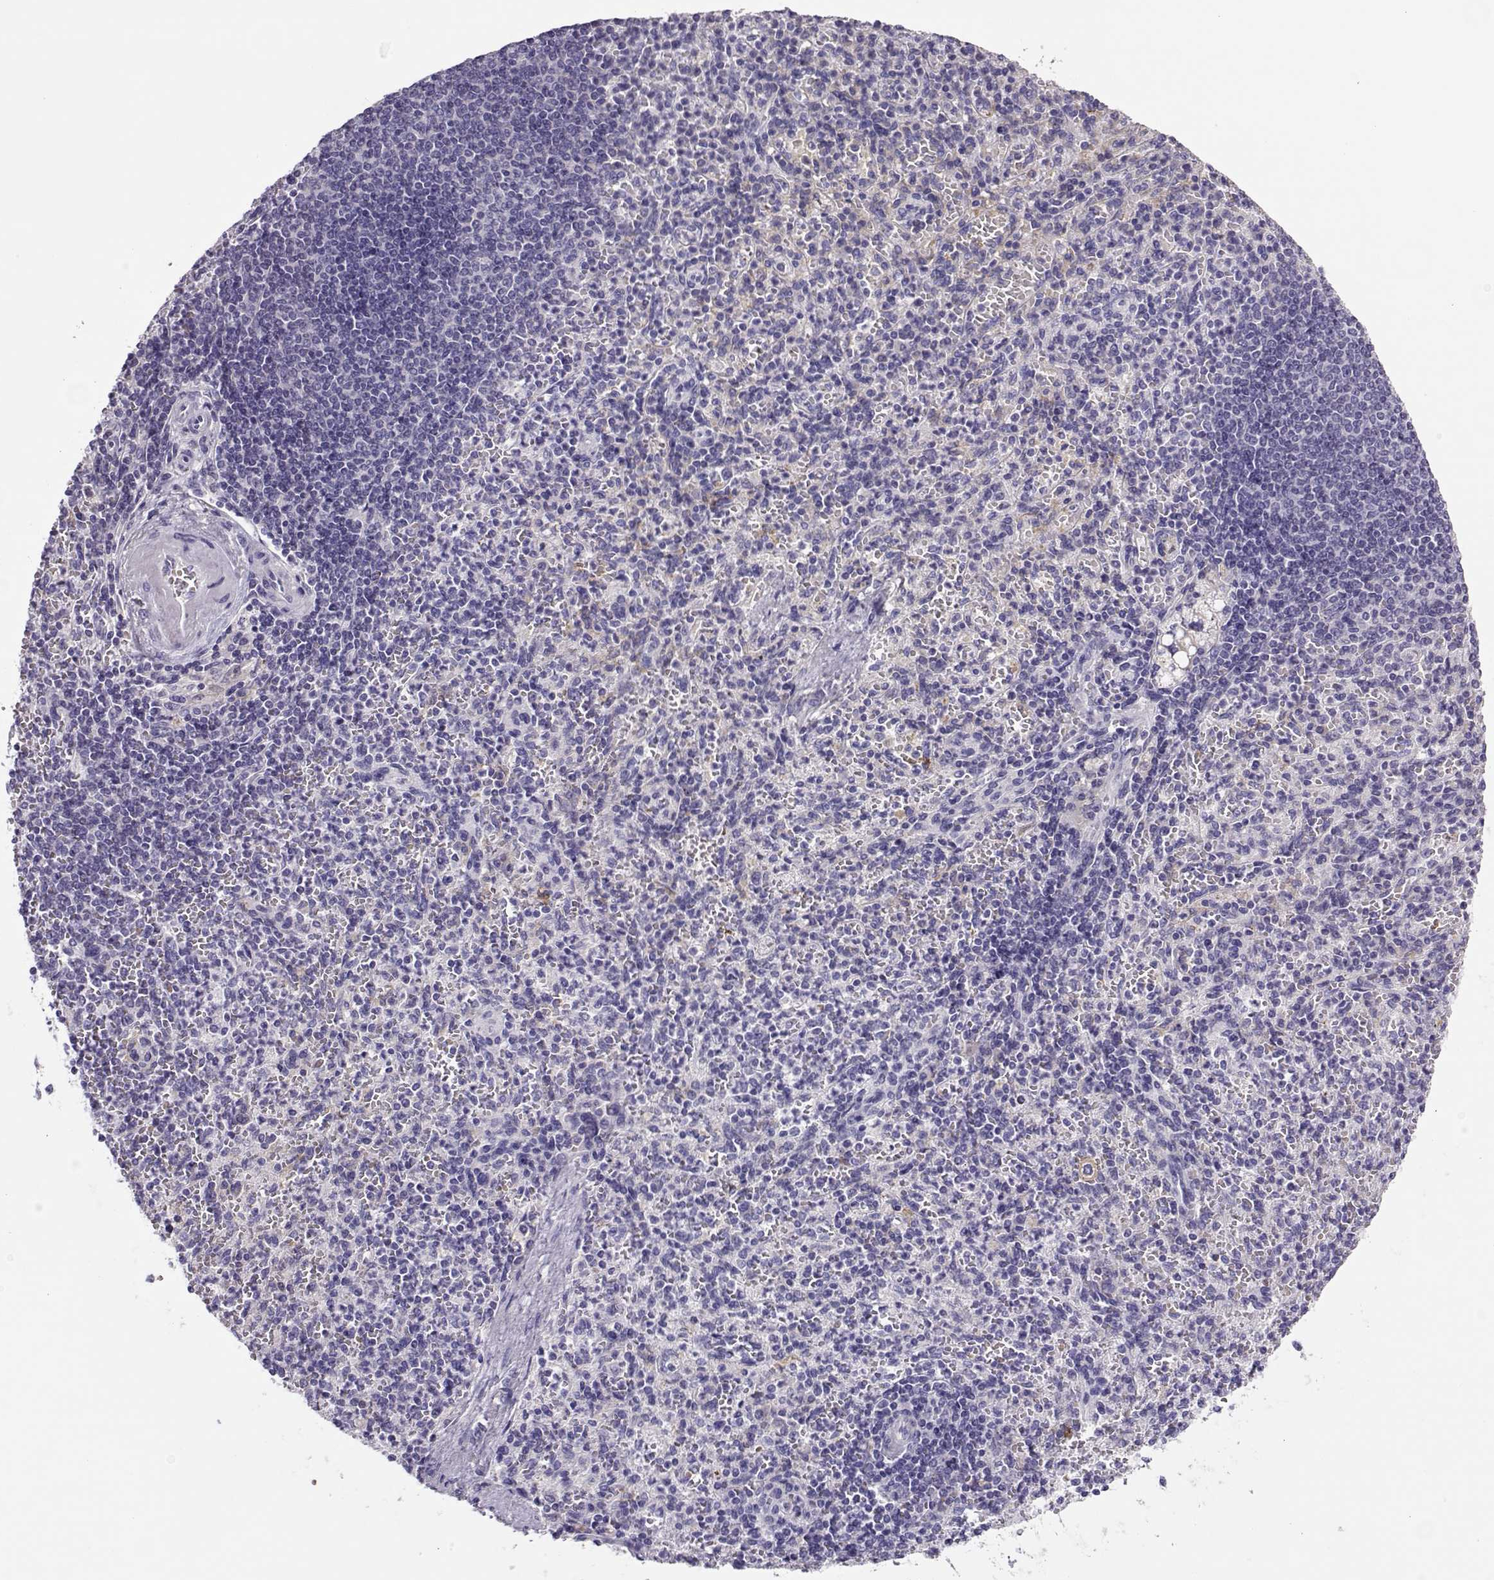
{"staining": {"intensity": "weak", "quantity": "<25%", "location": "cytoplasmic/membranous"}, "tissue": "spleen", "cell_type": "Cells in red pulp", "image_type": "normal", "snomed": [{"axis": "morphology", "description": "Normal tissue, NOS"}, {"axis": "topography", "description": "Spleen"}], "caption": "A micrograph of spleen stained for a protein demonstrates no brown staining in cells in red pulp.", "gene": "LINGO1", "patient": {"sex": "female", "age": 74}}